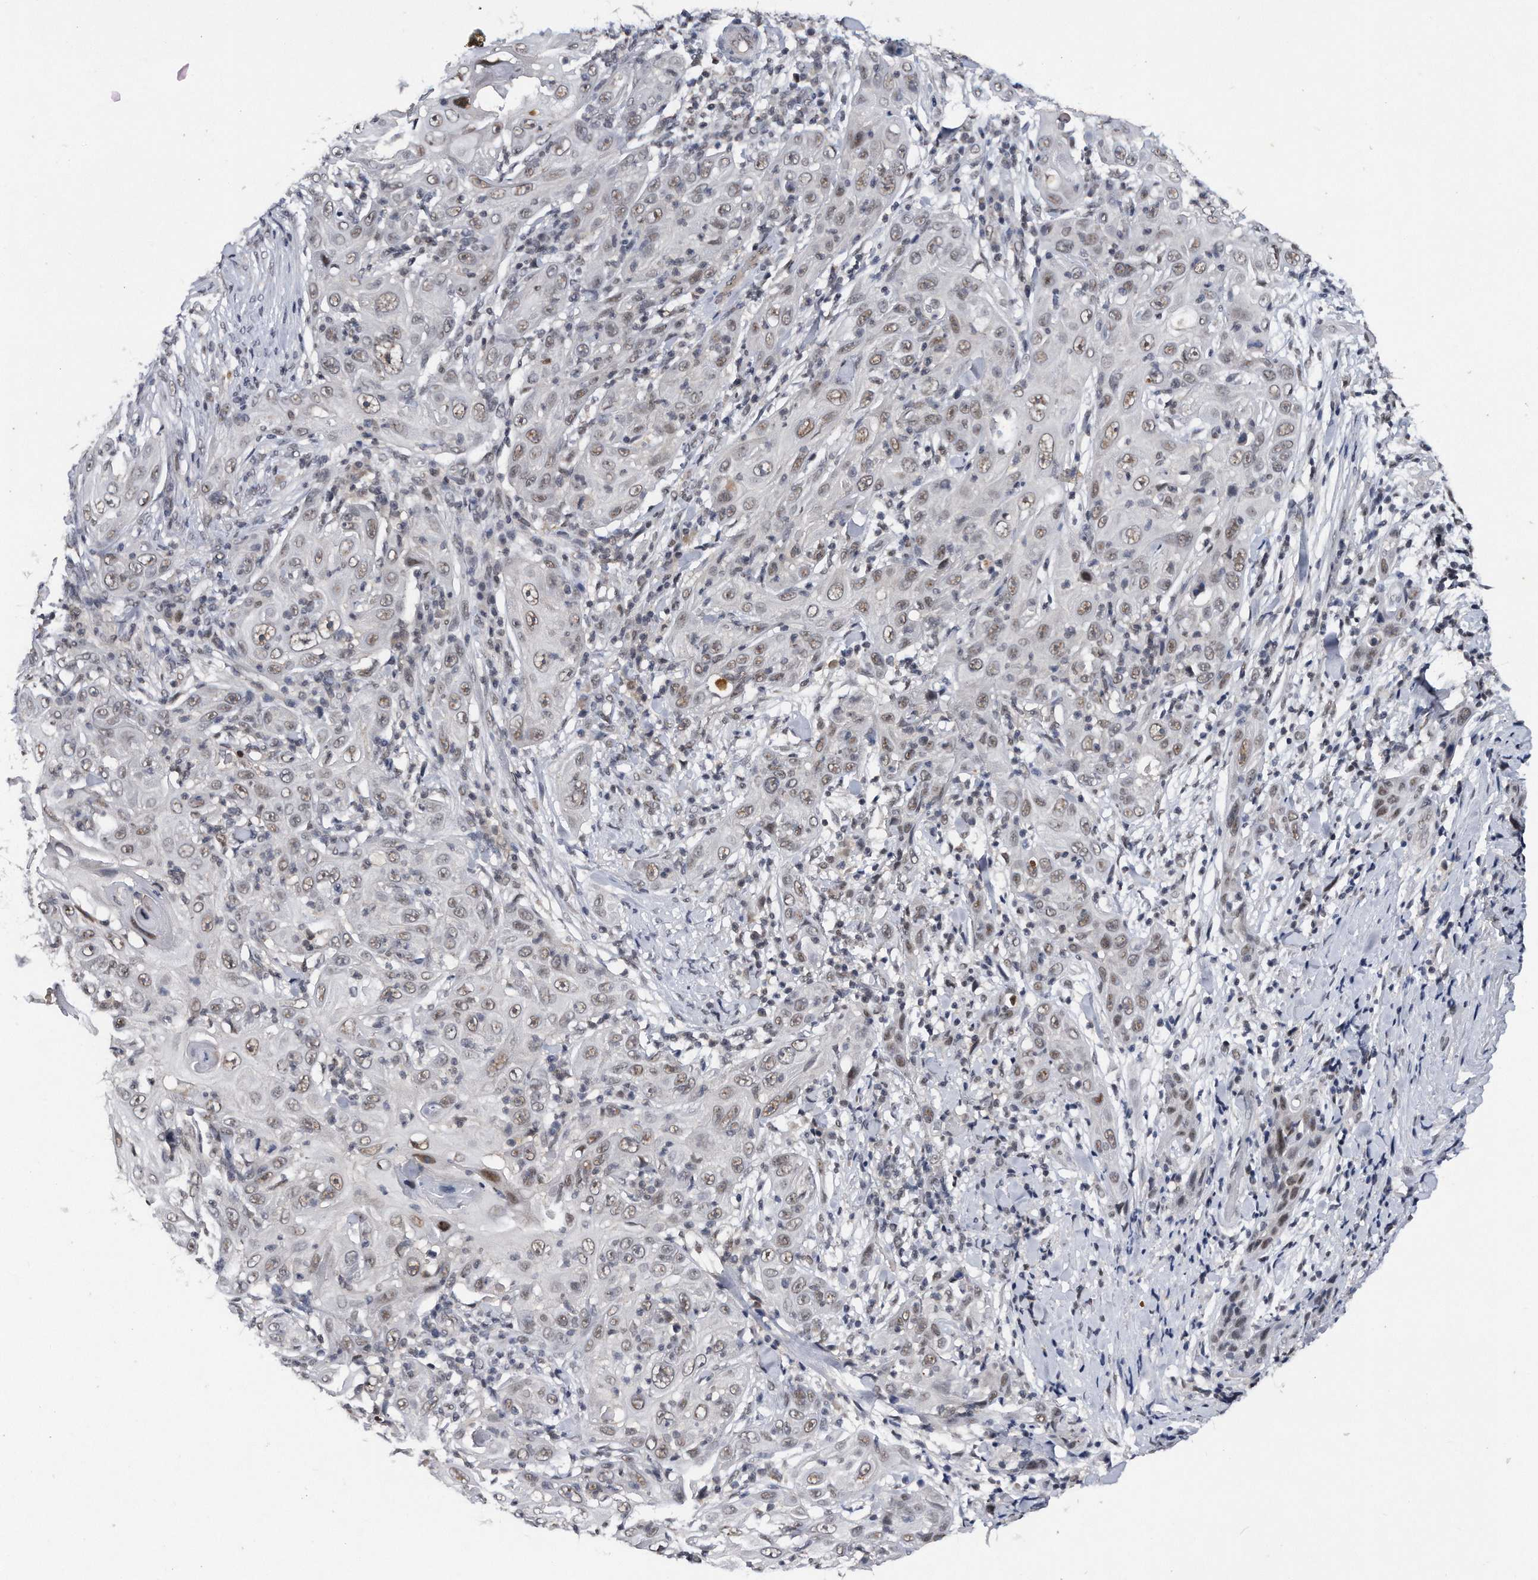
{"staining": {"intensity": "weak", "quantity": ">75%", "location": "nuclear"}, "tissue": "skin cancer", "cell_type": "Tumor cells", "image_type": "cancer", "snomed": [{"axis": "morphology", "description": "Squamous cell carcinoma, NOS"}, {"axis": "topography", "description": "Skin"}], "caption": "This is an image of IHC staining of skin cancer, which shows weak staining in the nuclear of tumor cells.", "gene": "VIRMA", "patient": {"sex": "female", "age": 88}}